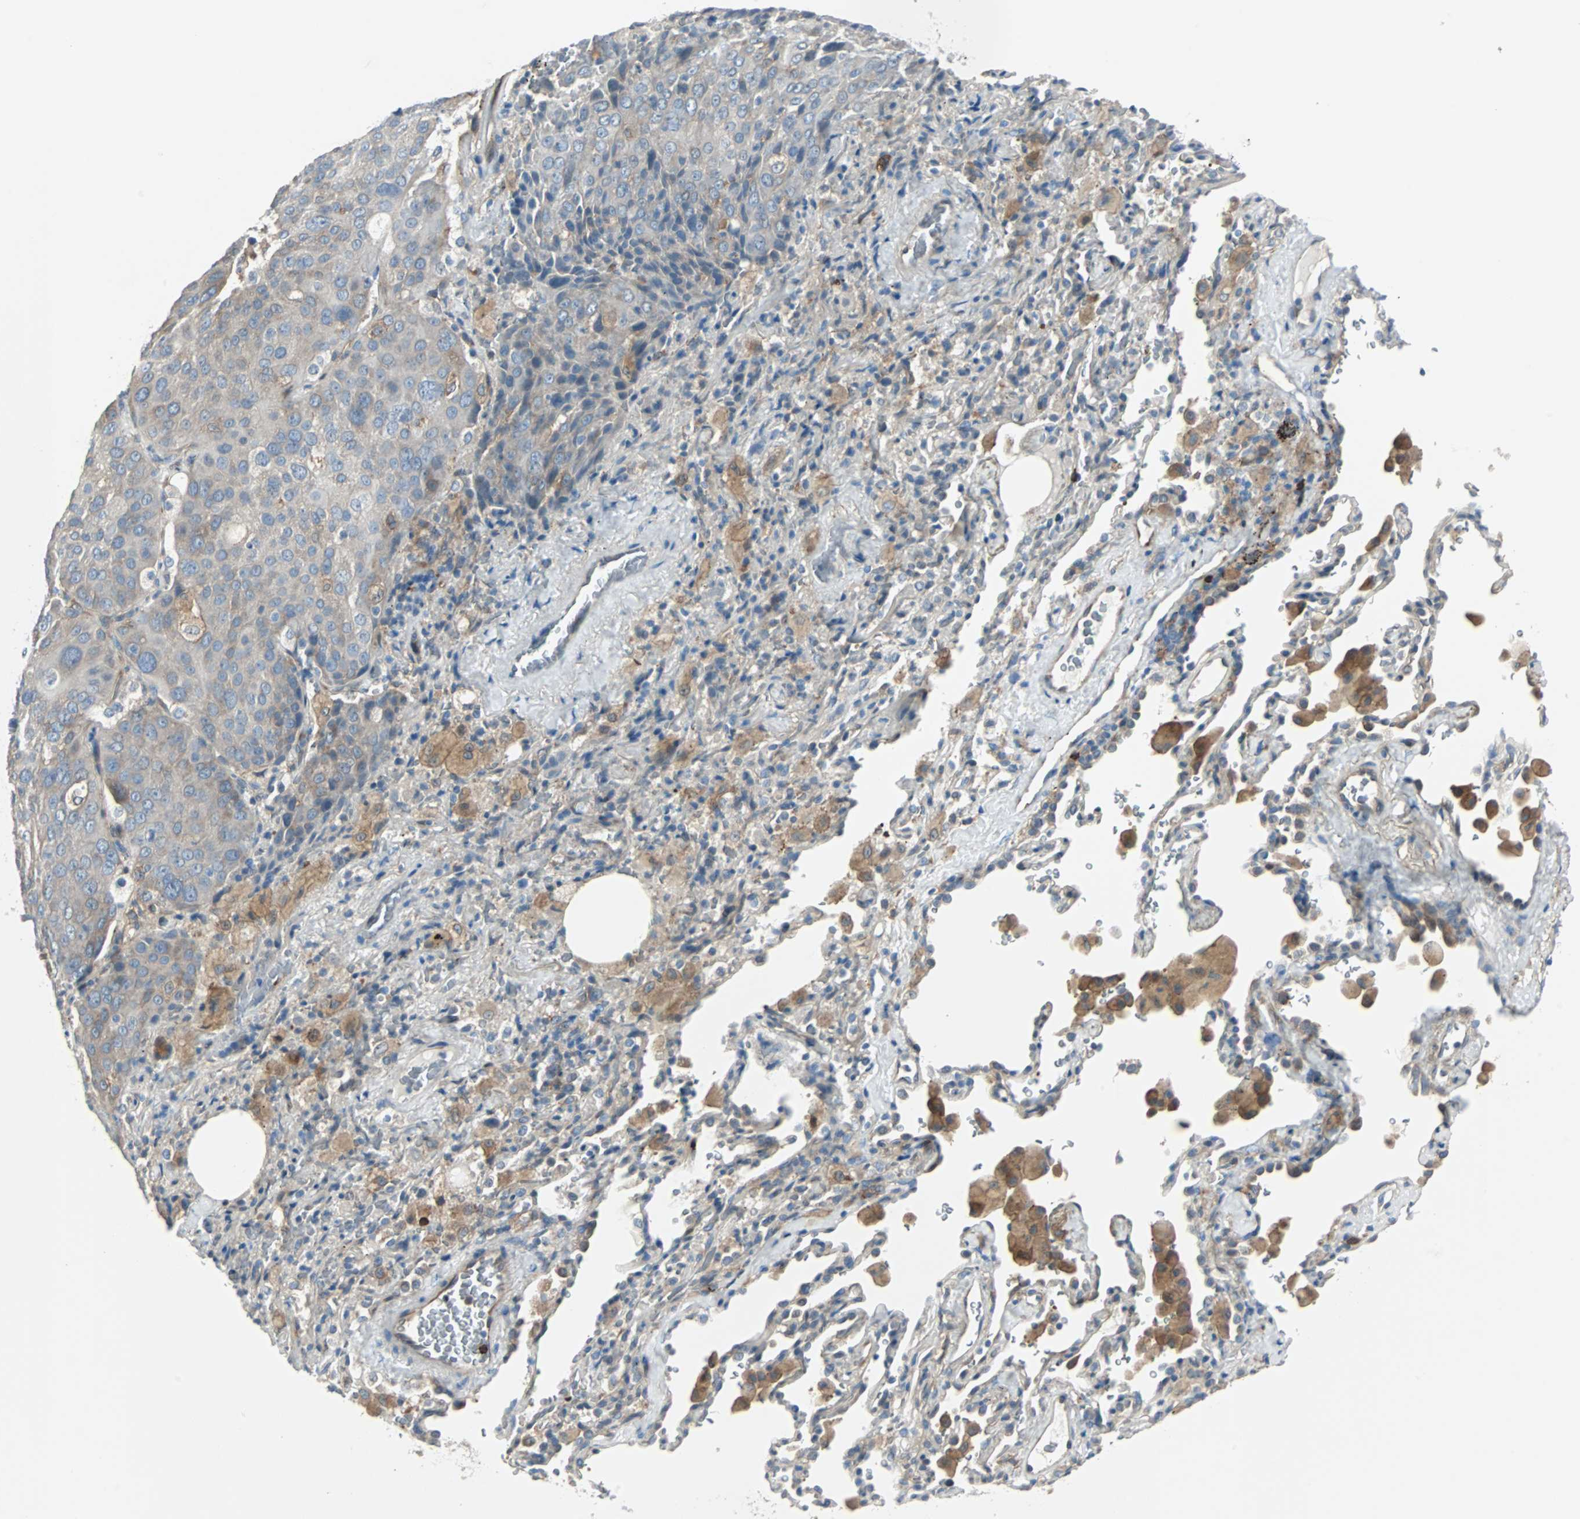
{"staining": {"intensity": "moderate", "quantity": "25%-75%", "location": "cytoplasmic/membranous"}, "tissue": "lung cancer", "cell_type": "Tumor cells", "image_type": "cancer", "snomed": [{"axis": "morphology", "description": "Squamous cell carcinoma, NOS"}, {"axis": "topography", "description": "Lung"}], "caption": "IHC staining of lung squamous cell carcinoma, which demonstrates medium levels of moderate cytoplasmic/membranous positivity in about 25%-75% of tumor cells indicating moderate cytoplasmic/membranous protein staining. The staining was performed using DAB (3,3'-diaminobenzidine) (brown) for protein detection and nuclei were counterstained in hematoxylin (blue).", "gene": "SWAP70", "patient": {"sex": "male", "age": 54}}